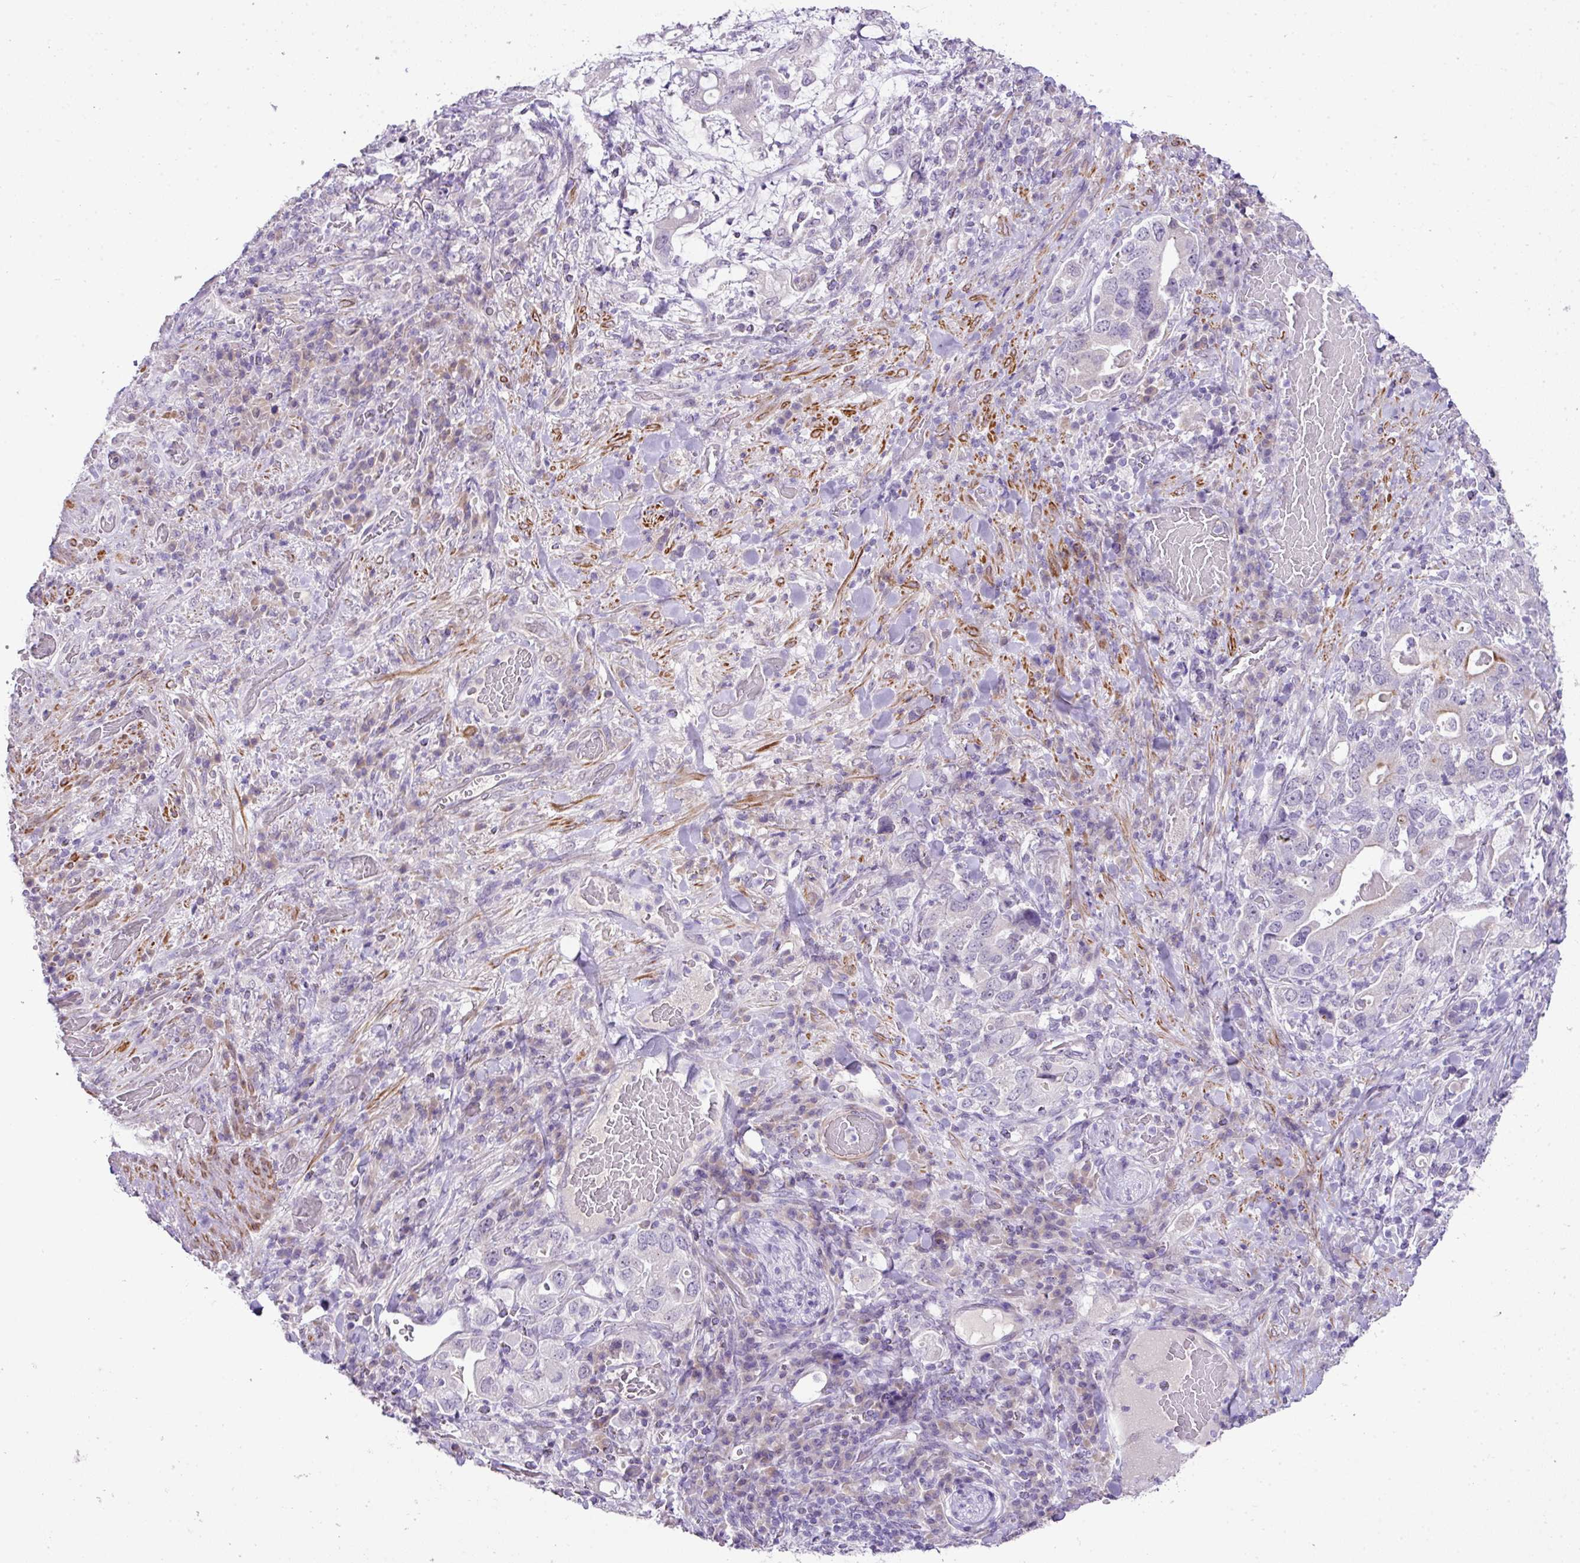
{"staining": {"intensity": "negative", "quantity": "none", "location": "none"}, "tissue": "stomach cancer", "cell_type": "Tumor cells", "image_type": "cancer", "snomed": [{"axis": "morphology", "description": "Adenocarcinoma, NOS"}, {"axis": "topography", "description": "Stomach, upper"}, {"axis": "topography", "description": "Stomach"}], "caption": "Stomach cancer (adenocarcinoma) was stained to show a protein in brown. There is no significant positivity in tumor cells. Brightfield microscopy of immunohistochemistry (IHC) stained with DAB (3,3'-diaminobenzidine) (brown) and hematoxylin (blue), captured at high magnification.", "gene": "DIP2A", "patient": {"sex": "male", "age": 62}}